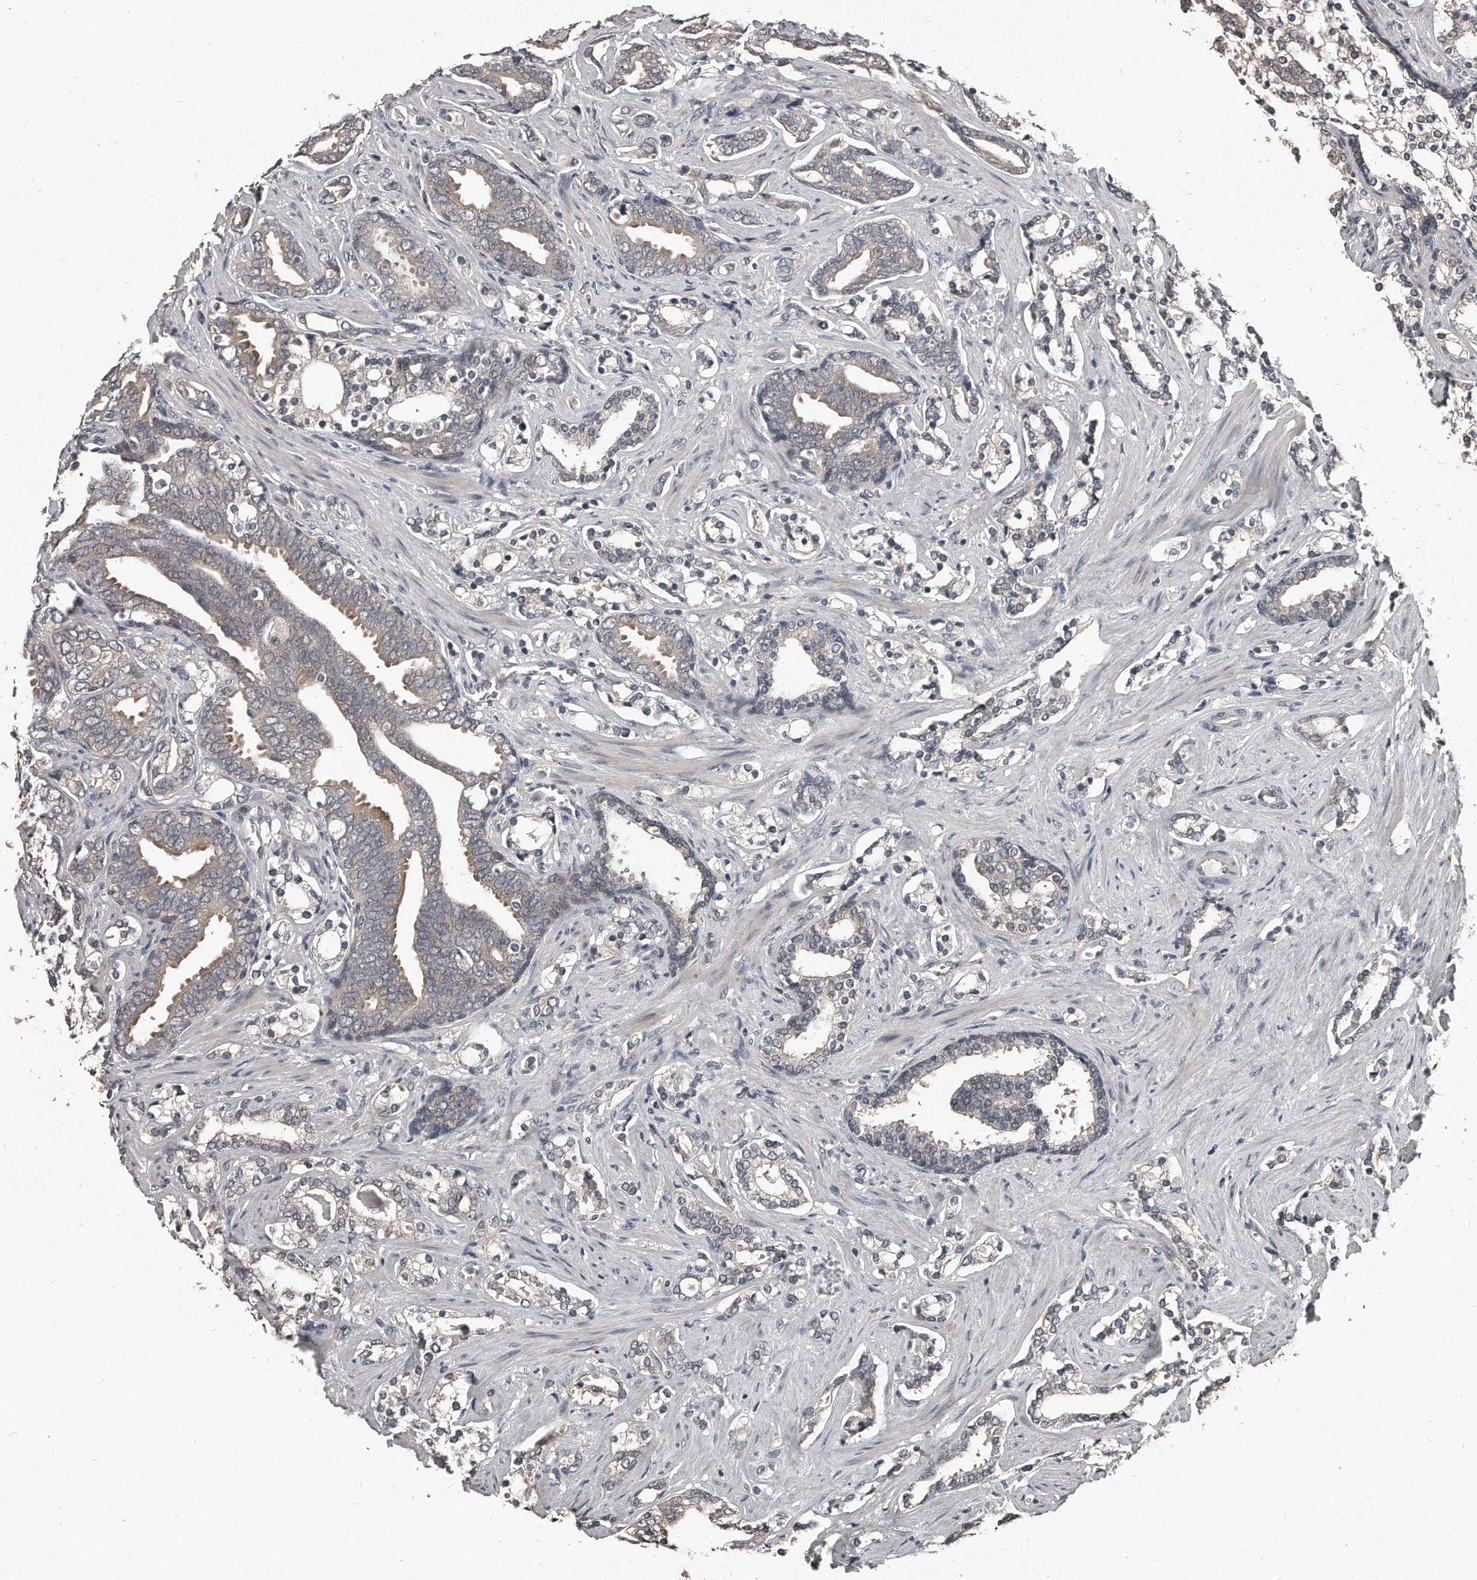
{"staining": {"intensity": "negative", "quantity": "none", "location": "none"}, "tissue": "prostate cancer", "cell_type": "Tumor cells", "image_type": "cancer", "snomed": [{"axis": "morphology", "description": "Adenocarcinoma, Medium grade"}, {"axis": "topography", "description": "Prostate"}], "caption": "IHC micrograph of neoplastic tissue: adenocarcinoma (medium-grade) (prostate) stained with DAB shows no significant protein expression in tumor cells.", "gene": "GRB10", "patient": {"sex": "male", "age": 67}}